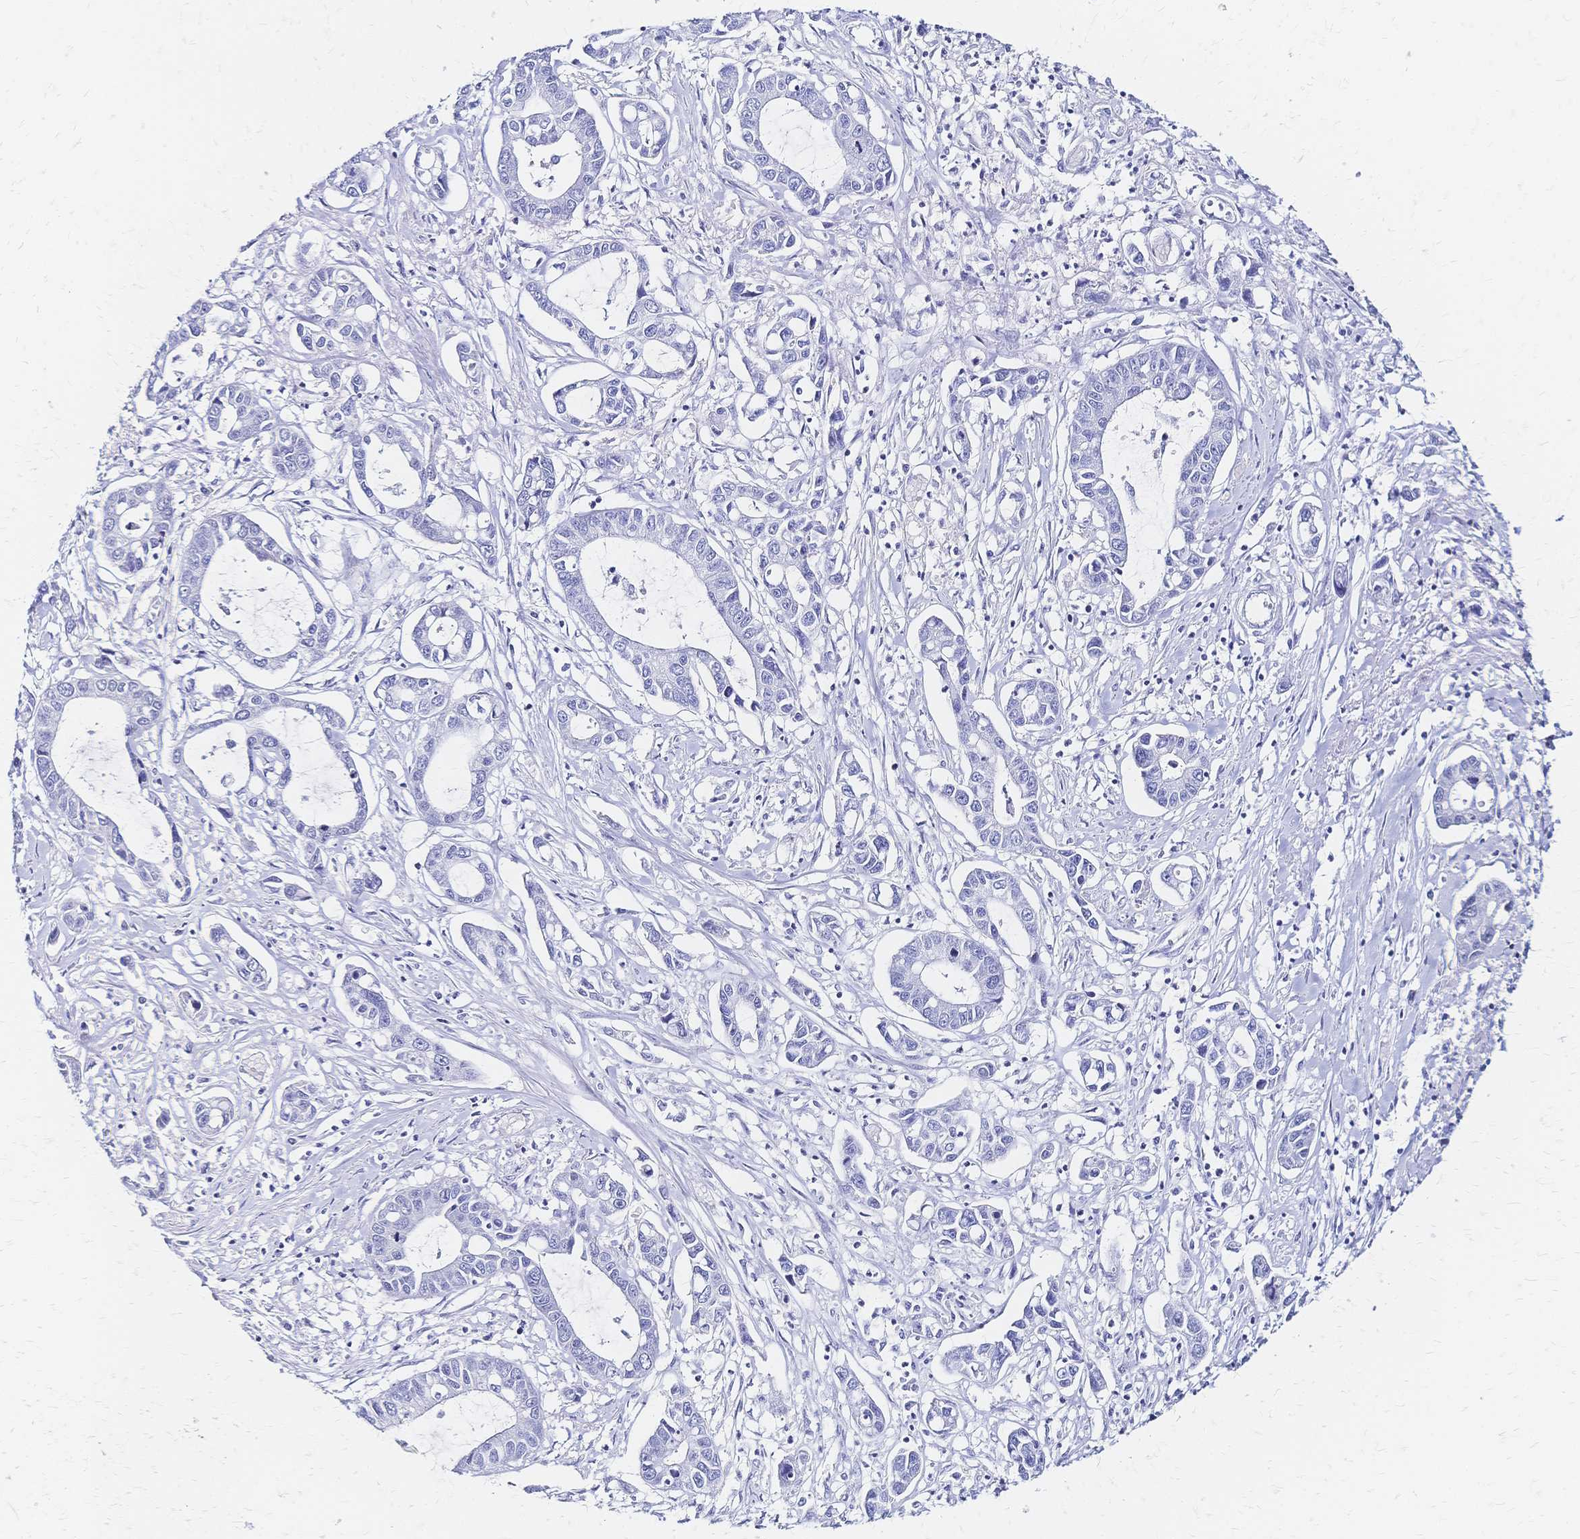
{"staining": {"intensity": "negative", "quantity": "none", "location": "none"}, "tissue": "liver cancer", "cell_type": "Tumor cells", "image_type": "cancer", "snomed": [{"axis": "morphology", "description": "Cholangiocarcinoma"}, {"axis": "topography", "description": "Liver"}], "caption": "High magnification brightfield microscopy of cholangiocarcinoma (liver) stained with DAB (brown) and counterstained with hematoxylin (blue): tumor cells show no significant positivity.", "gene": "SLC5A1", "patient": {"sex": "male", "age": 58}}